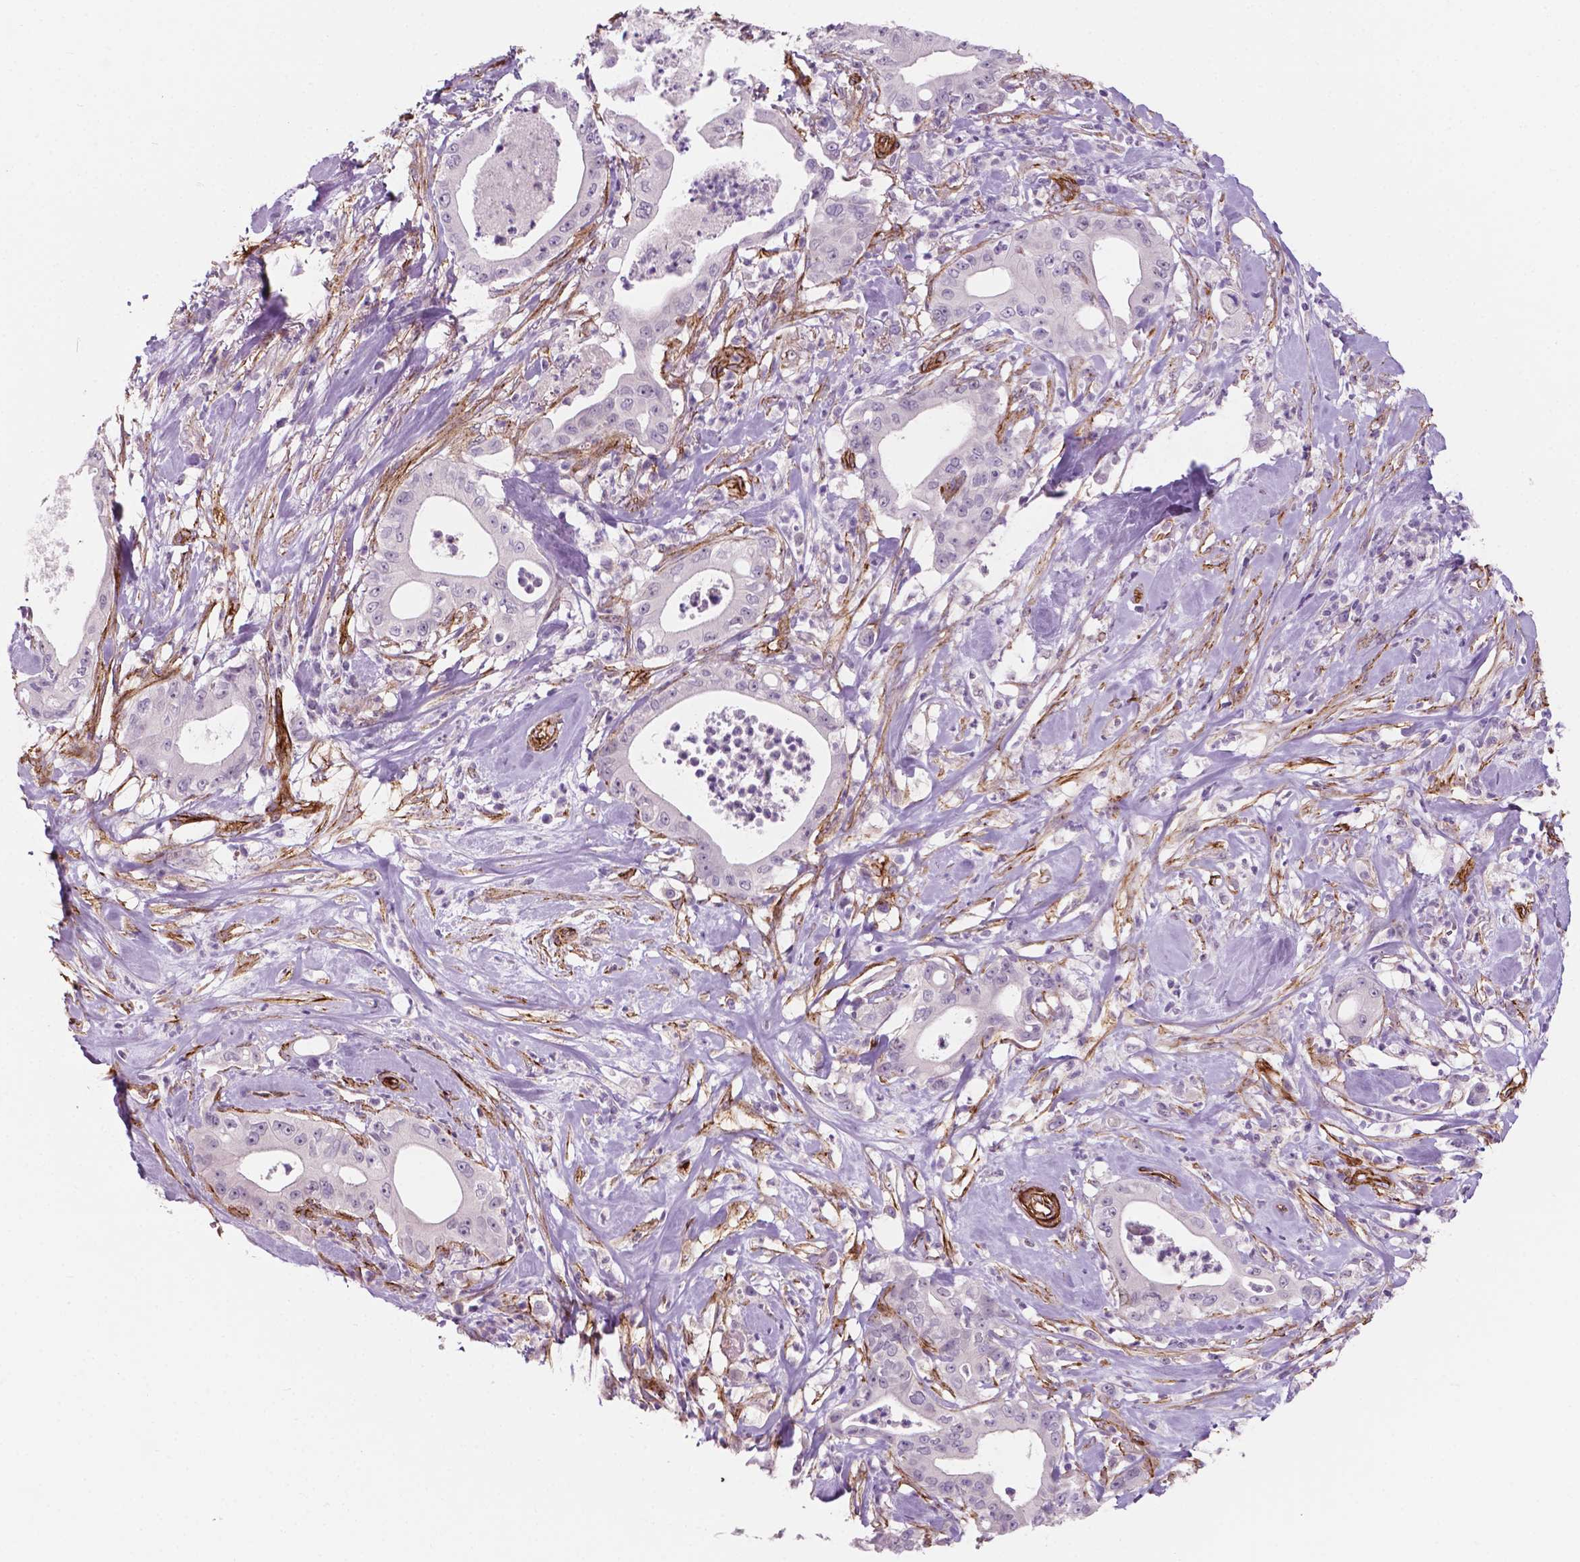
{"staining": {"intensity": "negative", "quantity": "none", "location": "none"}, "tissue": "pancreatic cancer", "cell_type": "Tumor cells", "image_type": "cancer", "snomed": [{"axis": "morphology", "description": "Adenocarcinoma, NOS"}, {"axis": "topography", "description": "Pancreas"}], "caption": "The histopathology image displays no significant positivity in tumor cells of pancreatic adenocarcinoma. The staining was performed using DAB to visualize the protein expression in brown, while the nuclei were stained in blue with hematoxylin (Magnification: 20x).", "gene": "EGFL8", "patient": {"sex": "male", "age": 71}}